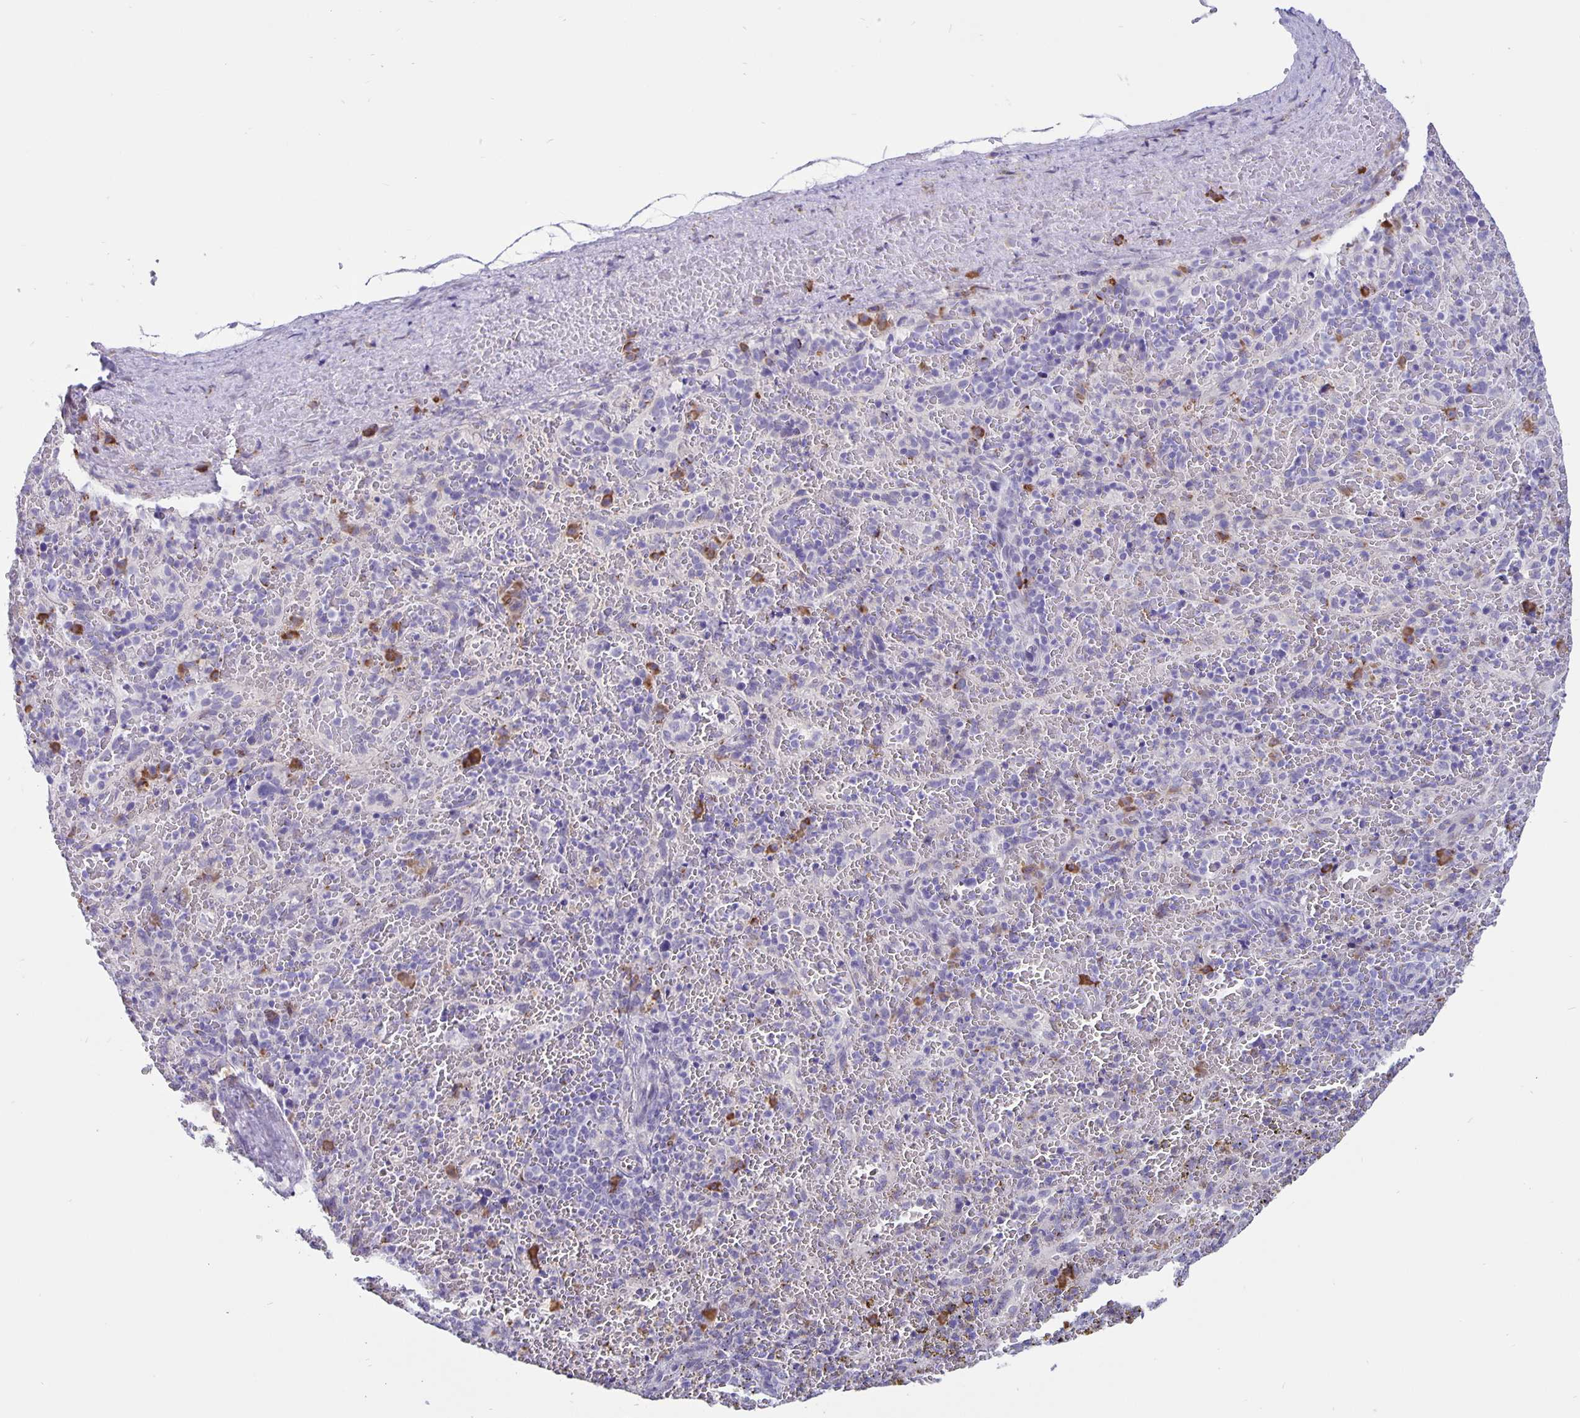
{"staining": {"intensity": "strong", "quantity": "<25%", "location": "cytoplasmic/membranous"}, "tissue": "spleen", "cell_type": "Cells in red pulp", "image_type": "normal", "snomed": [{"axis": "morphology", "description": "Normal tissue, NOS"}, {"axis": "topography", "description": "Spleen"}], "caption": "DAB immunohistochemical staining of benign human spleen reveals strong cytoplasmic/membranous protein positivity in approximately <25% of cells in red pulp. (DAB (3,3'-diaminobenzidine) IHC with brightfield microscopy, high magnification).", "gene": "ERMN", "patient": {"sex": "female", "age": 50}}